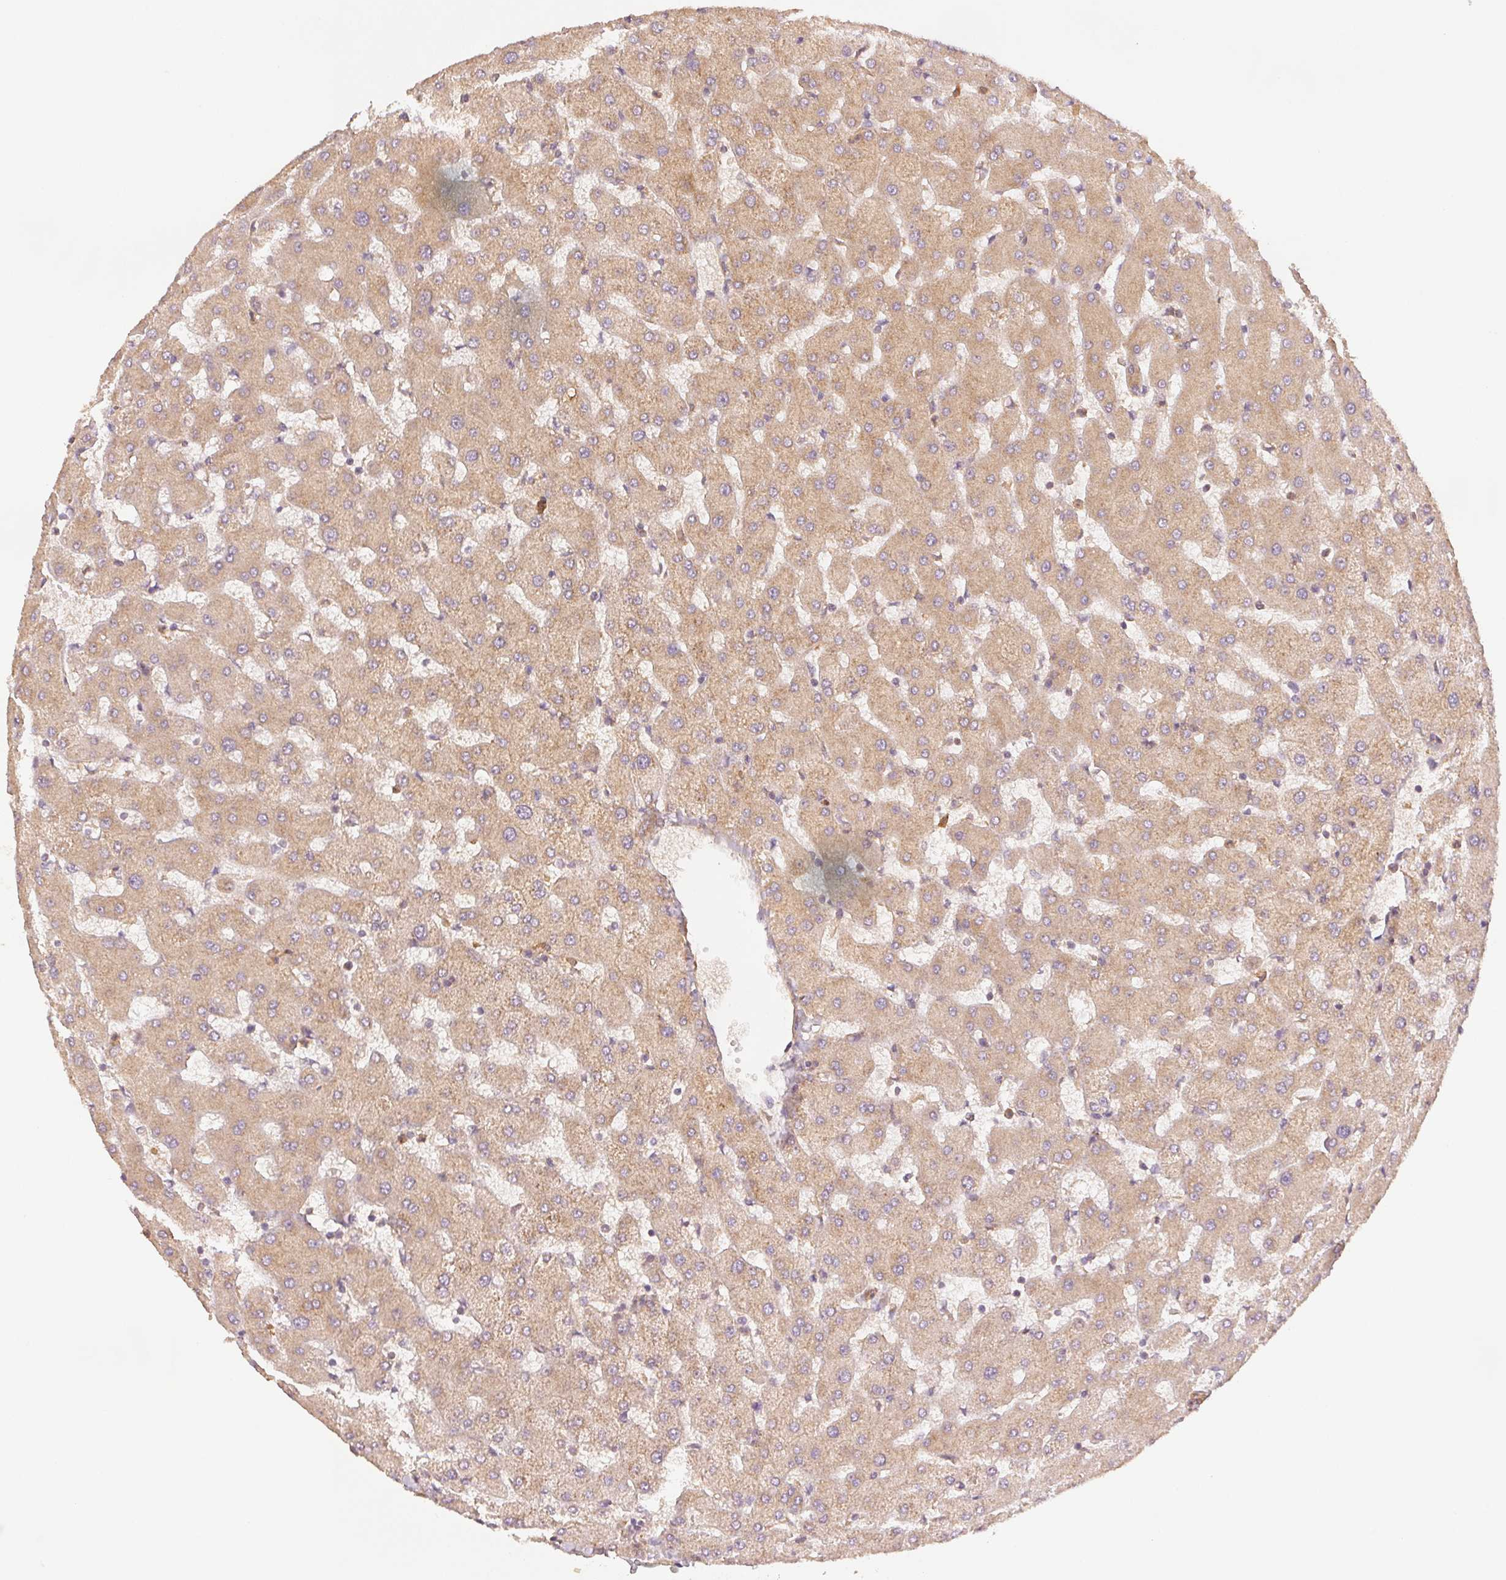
{"staining": {"intensity": "weak", "quantity": ">75%", "location": "cytoplasmic/membranous"}, "tissue": "liver", "cell_type": "Cholangiocytes", "image_type": "normal", "snomed": [{"axis": "morphology", "description": "Normal tissue, NOS"}, {"axis": "topography", "description": "Liver"}], "caption": "A low amount of weak cytoplasmic/membranous expression is appreciated in about >75% of cholangiocytes in normal liver. (Stains: DAB in brown, nuclei in blue, Microscopy: brightfield microscopy at high magnification).", "gene": "DIAPH2", "patient": {"sex": "female", "age": 63}}